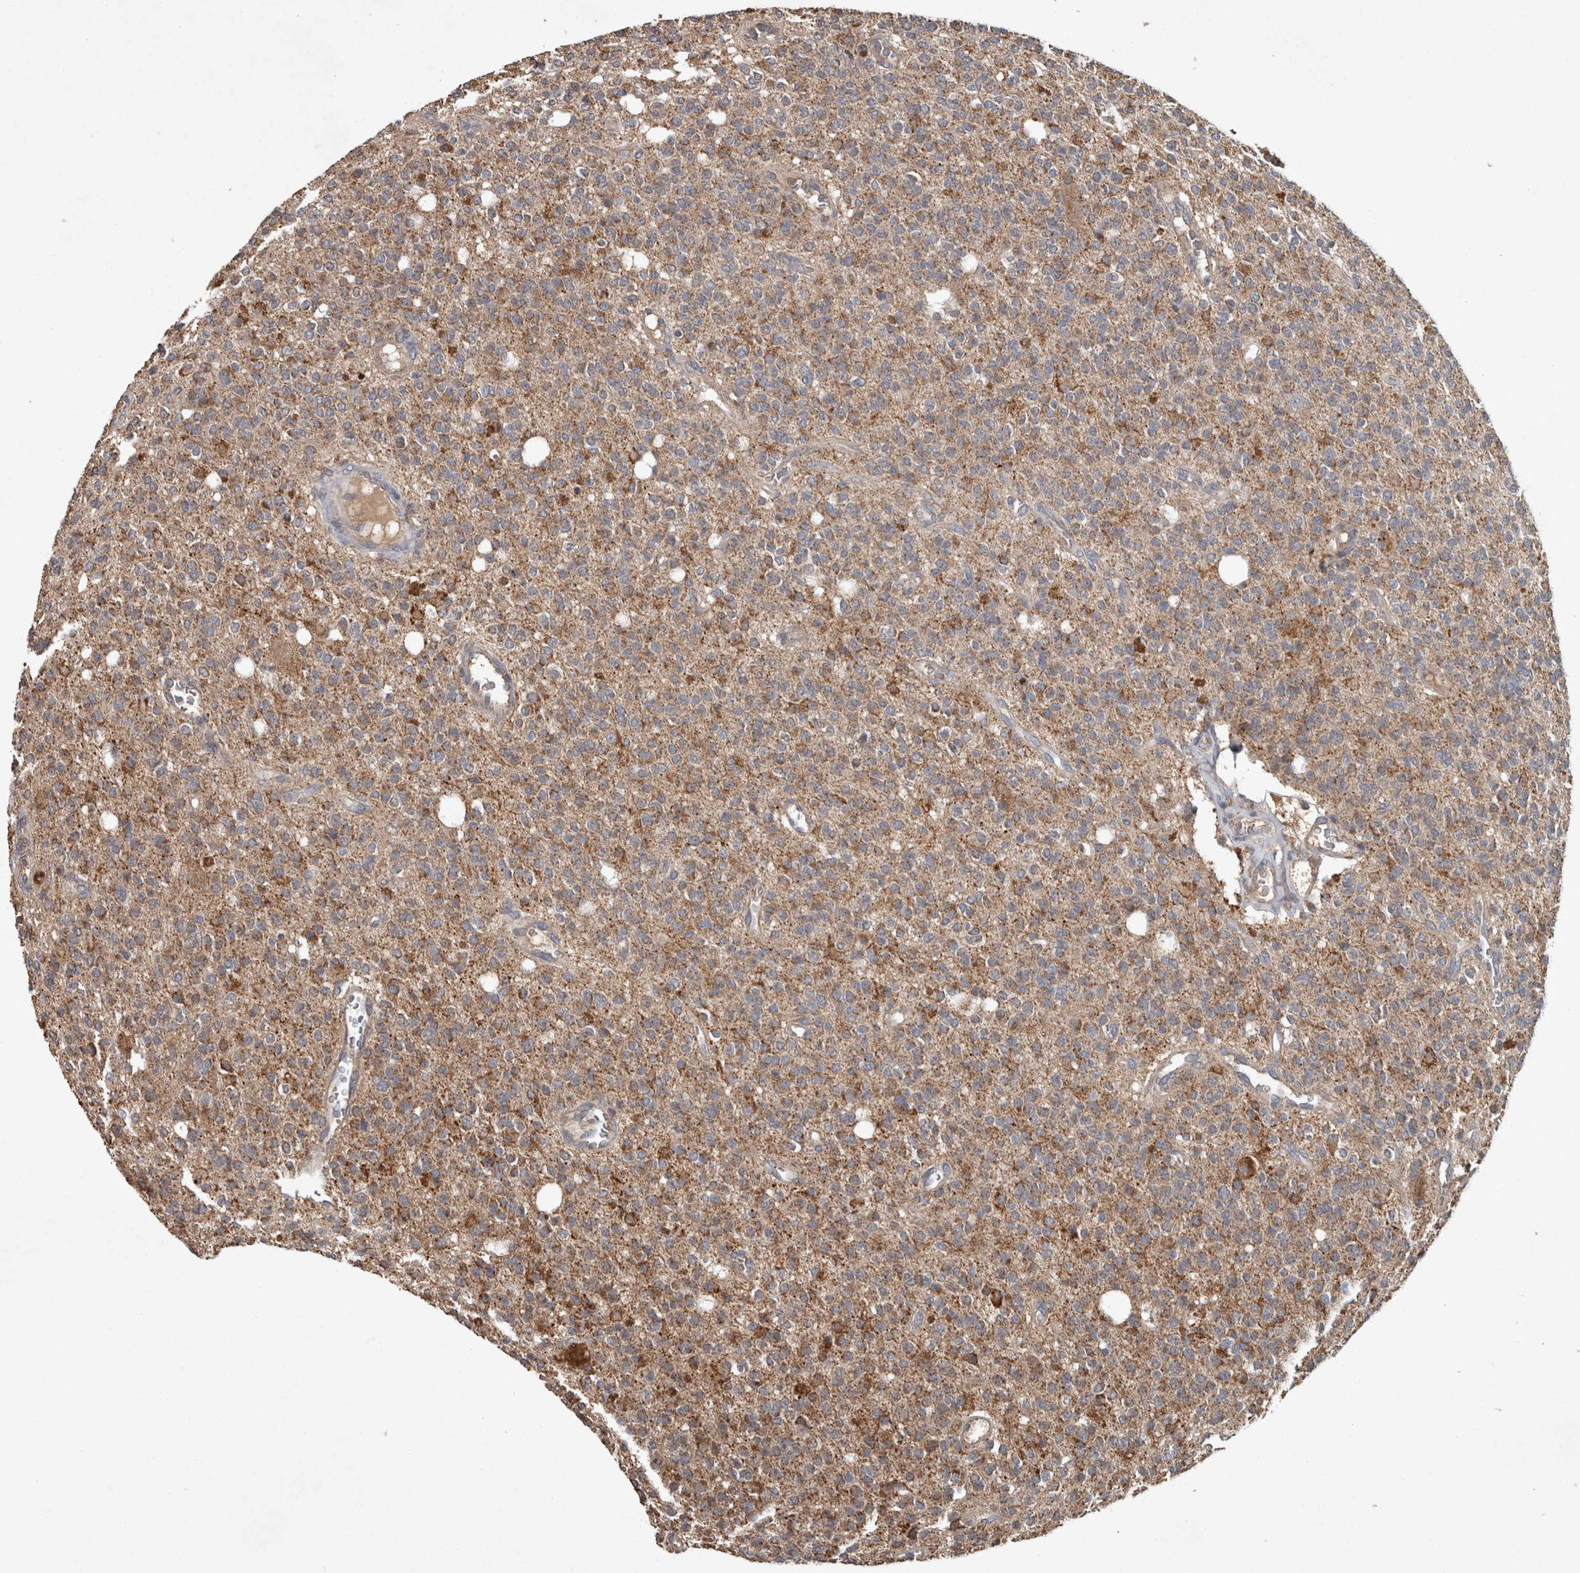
{"staining": {"intensity": "moderate", "quantity": "25%-75%", "location": "cytoplasmic/membranous"}, "tissue": "glioma", "cell_type": "Tumor cells", "image_type": "cancer", "snomed": [{"axis": "morphology", "description": "Glioma, malignant, High grade"}, {"axis": "topography", "description": "Brain"}], "caption": "An image of human malignant high-grade glioma stained for a protein reveals moderate cytoplasmic/membranous brown staining in tumor cells.", "gene": "PPP1R3C", "patient": {"sex": "male", "age": 34}}